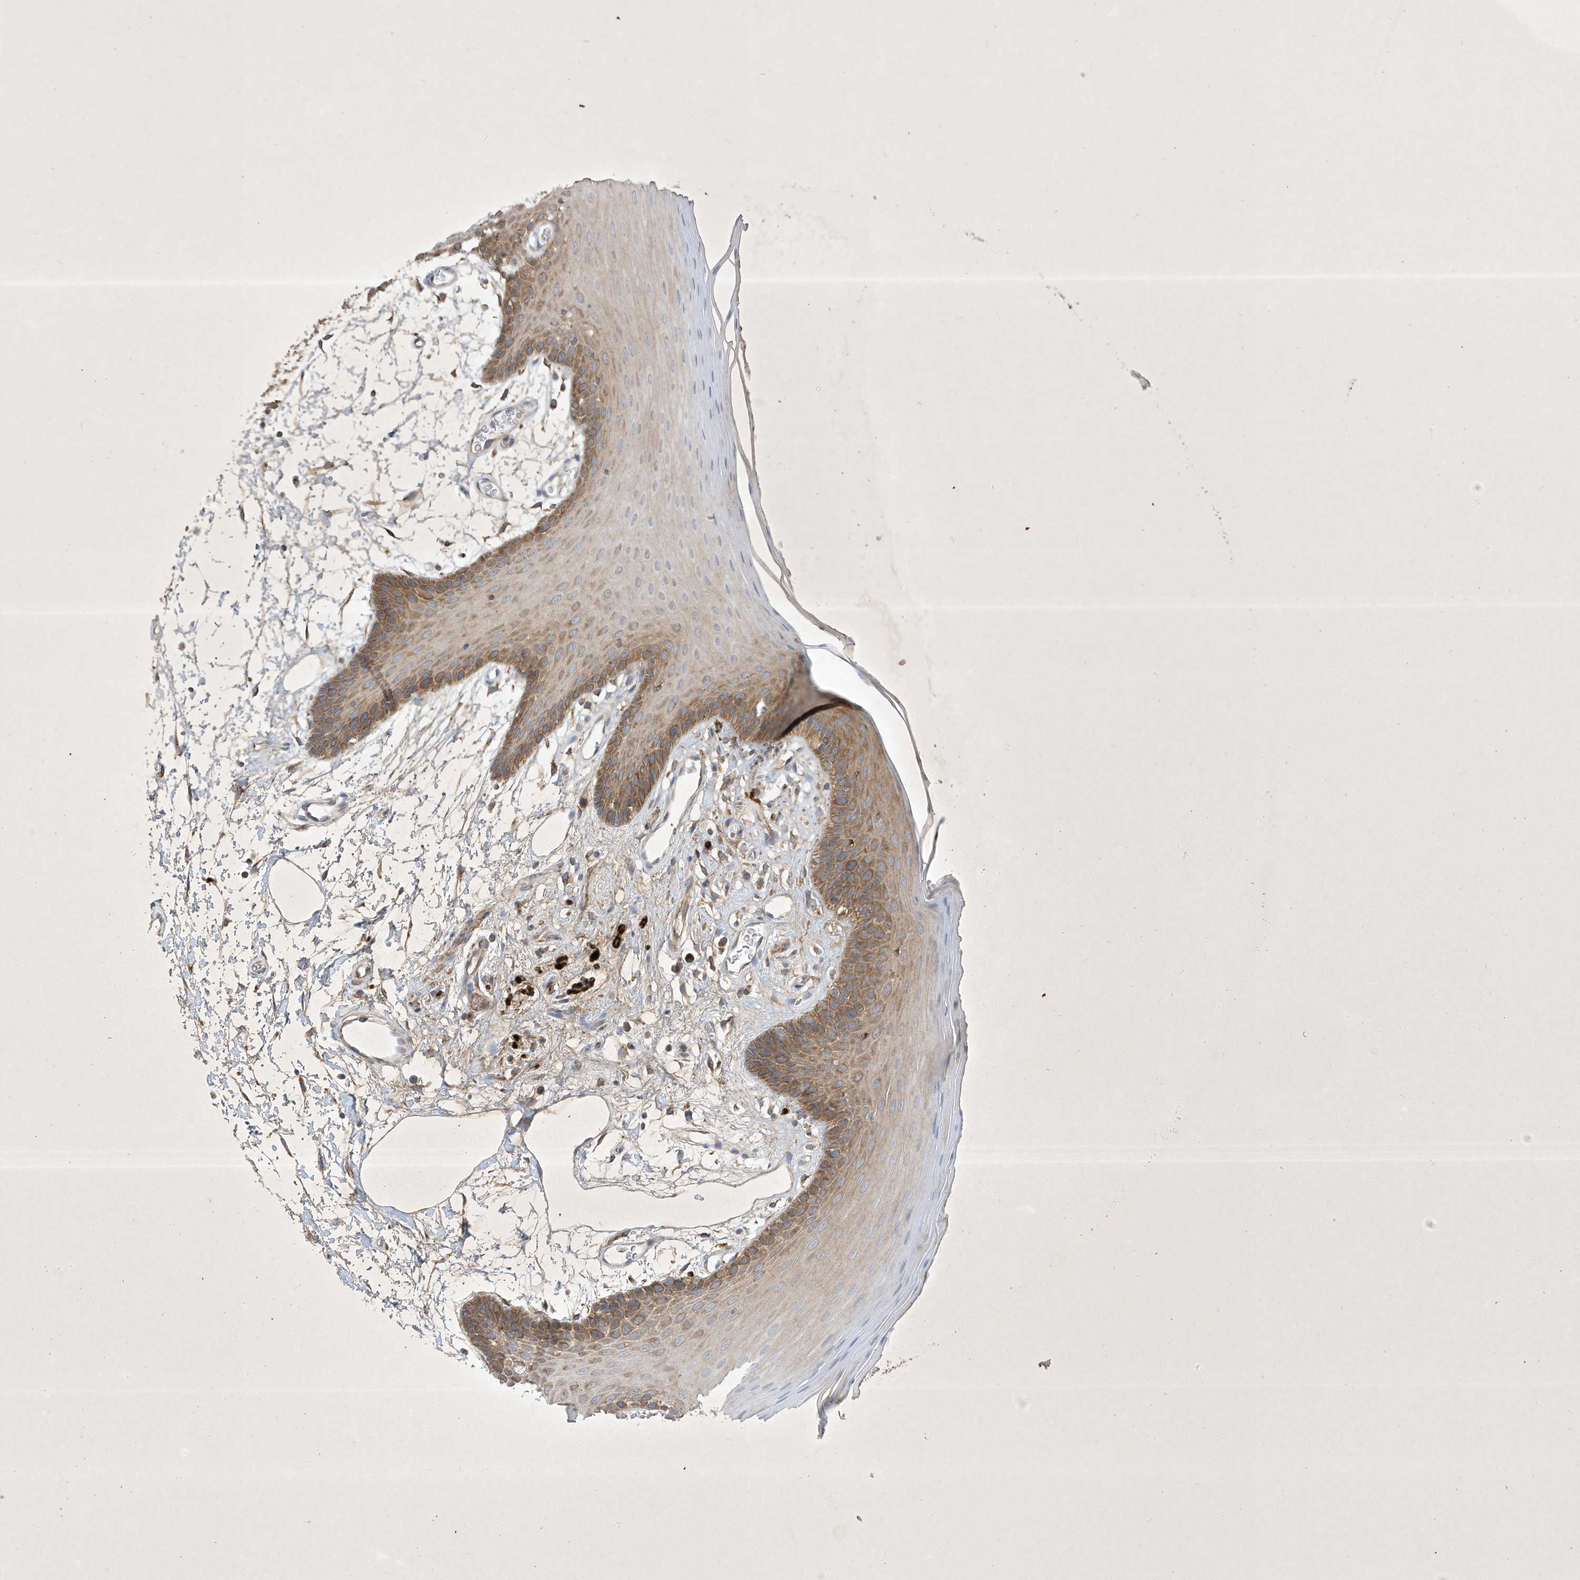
{"staining": {"intensity": "moderate", "quantity": "25%-75%", "location": "cytoplasmic/membranous"}, "tissue": "oral mucosa", "cell_type": "Squamous epithelial cells", "image_type": "normal", "snomed": [{"axis": "morphology", "description": "Normal tissue, NOS"}, {"axis": "topography", "description": "Skeletal muscle"}, {"axis": "topography", "description": "Oral tissue"}, {"axis": "topography", "description": "Salivary gland"}, {"axis": "topography", "description": "Peripheral nerve tissue"}], "caption": "IHC of unremarkable oral mucosa demonstrates medium levels of moderate cytoplasmic/membranous expression in approximately 25%-75% of squamous epithelial cells.", "gene": "SYNJ2", "patient": {"sex": "male", "age": 54}}